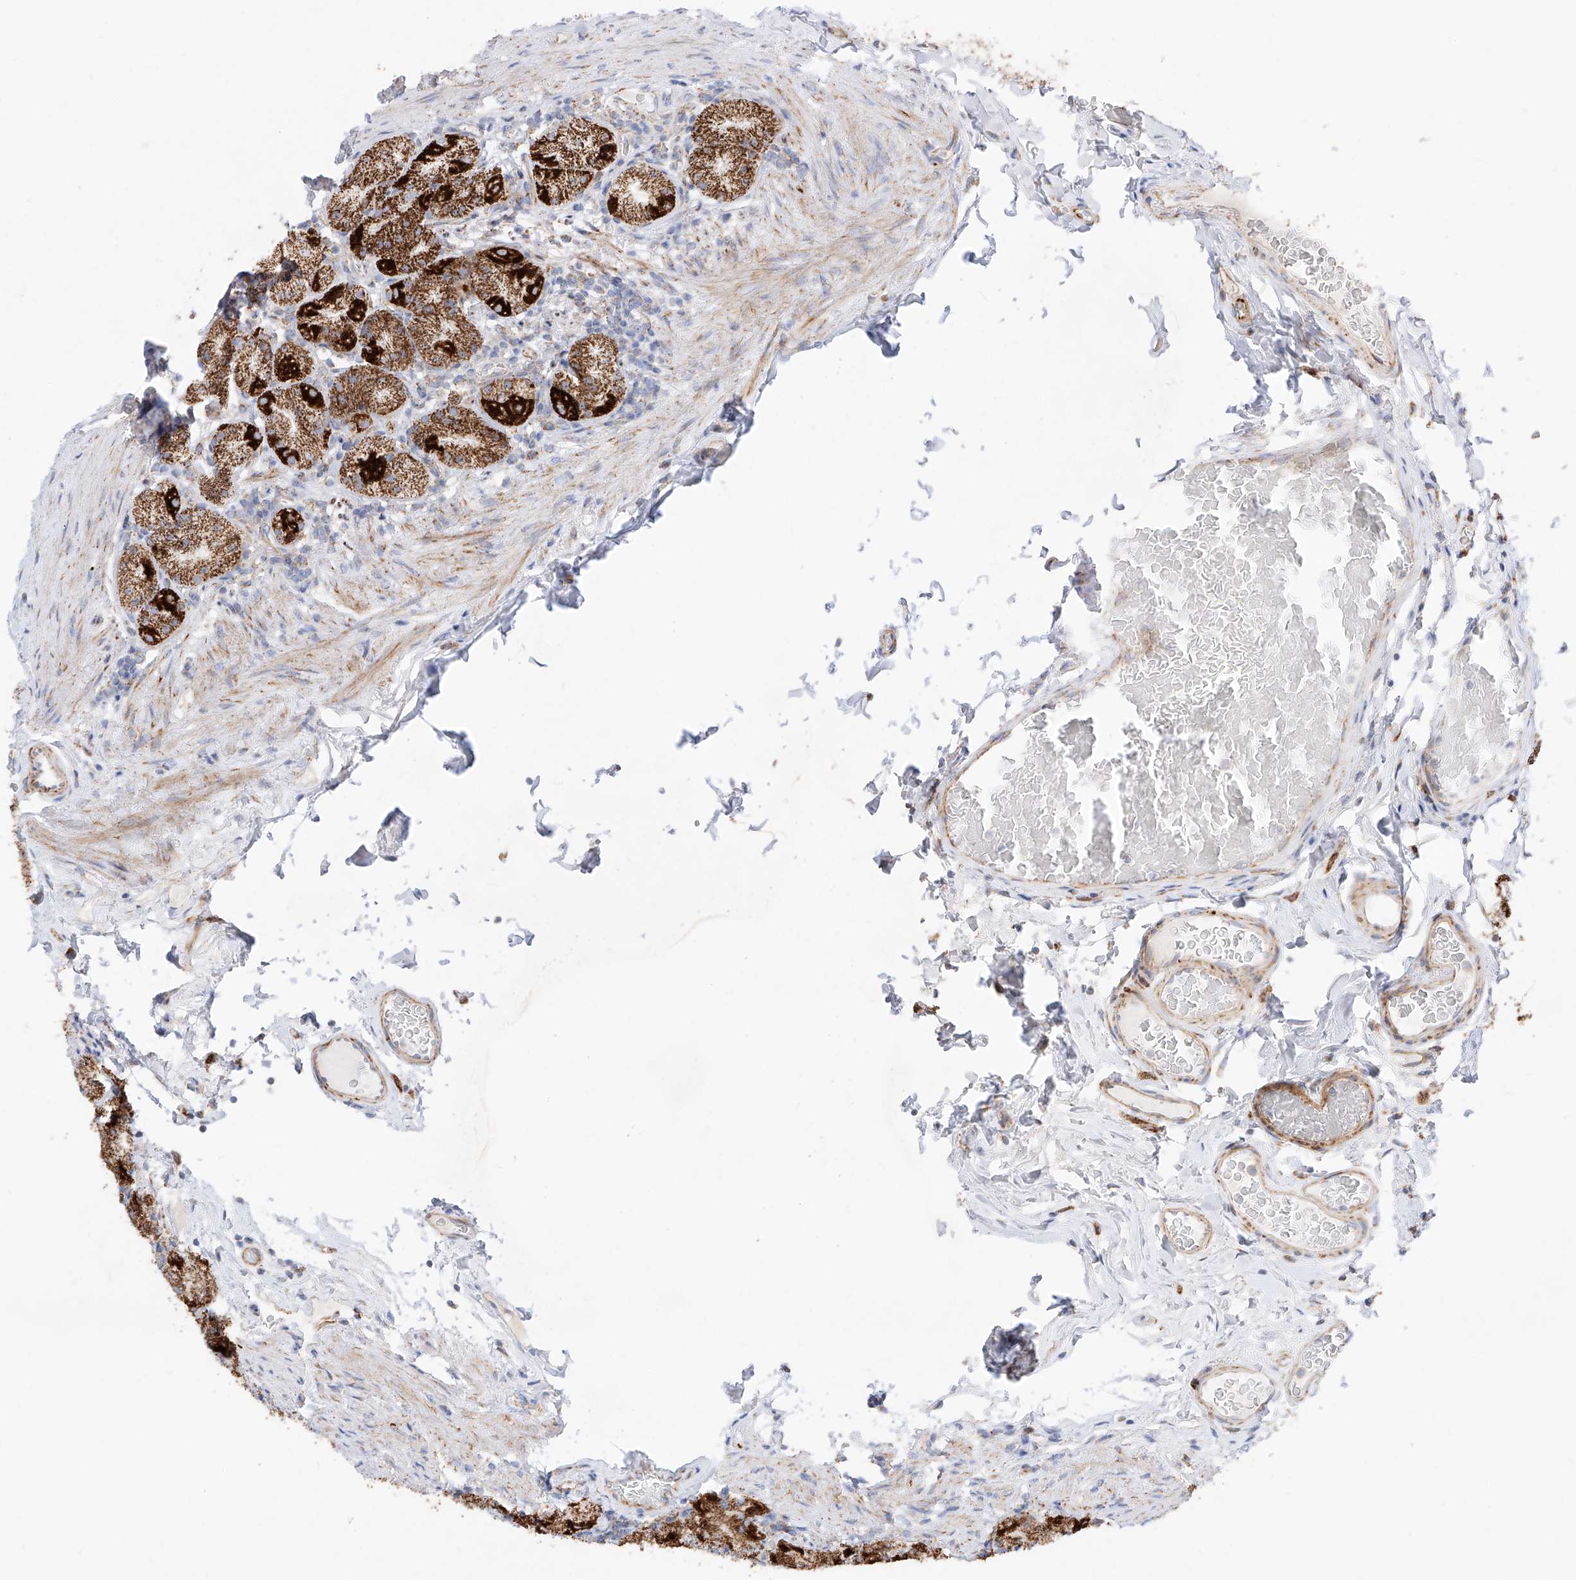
{"staining": {"intensity": "strong", "quantity": ">75%", "location": "cytoplasmic/membranous"}, "tissue": "stomach", "cell_type": "Glandular cells", "image_type": "normal", "snomed": [{"axis": "morphology", "description": "Normal tissue, NOS"}, {"axis": "topography", "description": "Stomach, upper"}], "caption": "Normal stomach shows strong cytoplasmic/membranous expression in approximately >75% of glandular cells, visualized by immunohistochemistry.", "gene": "CST9", "patient": {"sex": "male", "age": 68}}